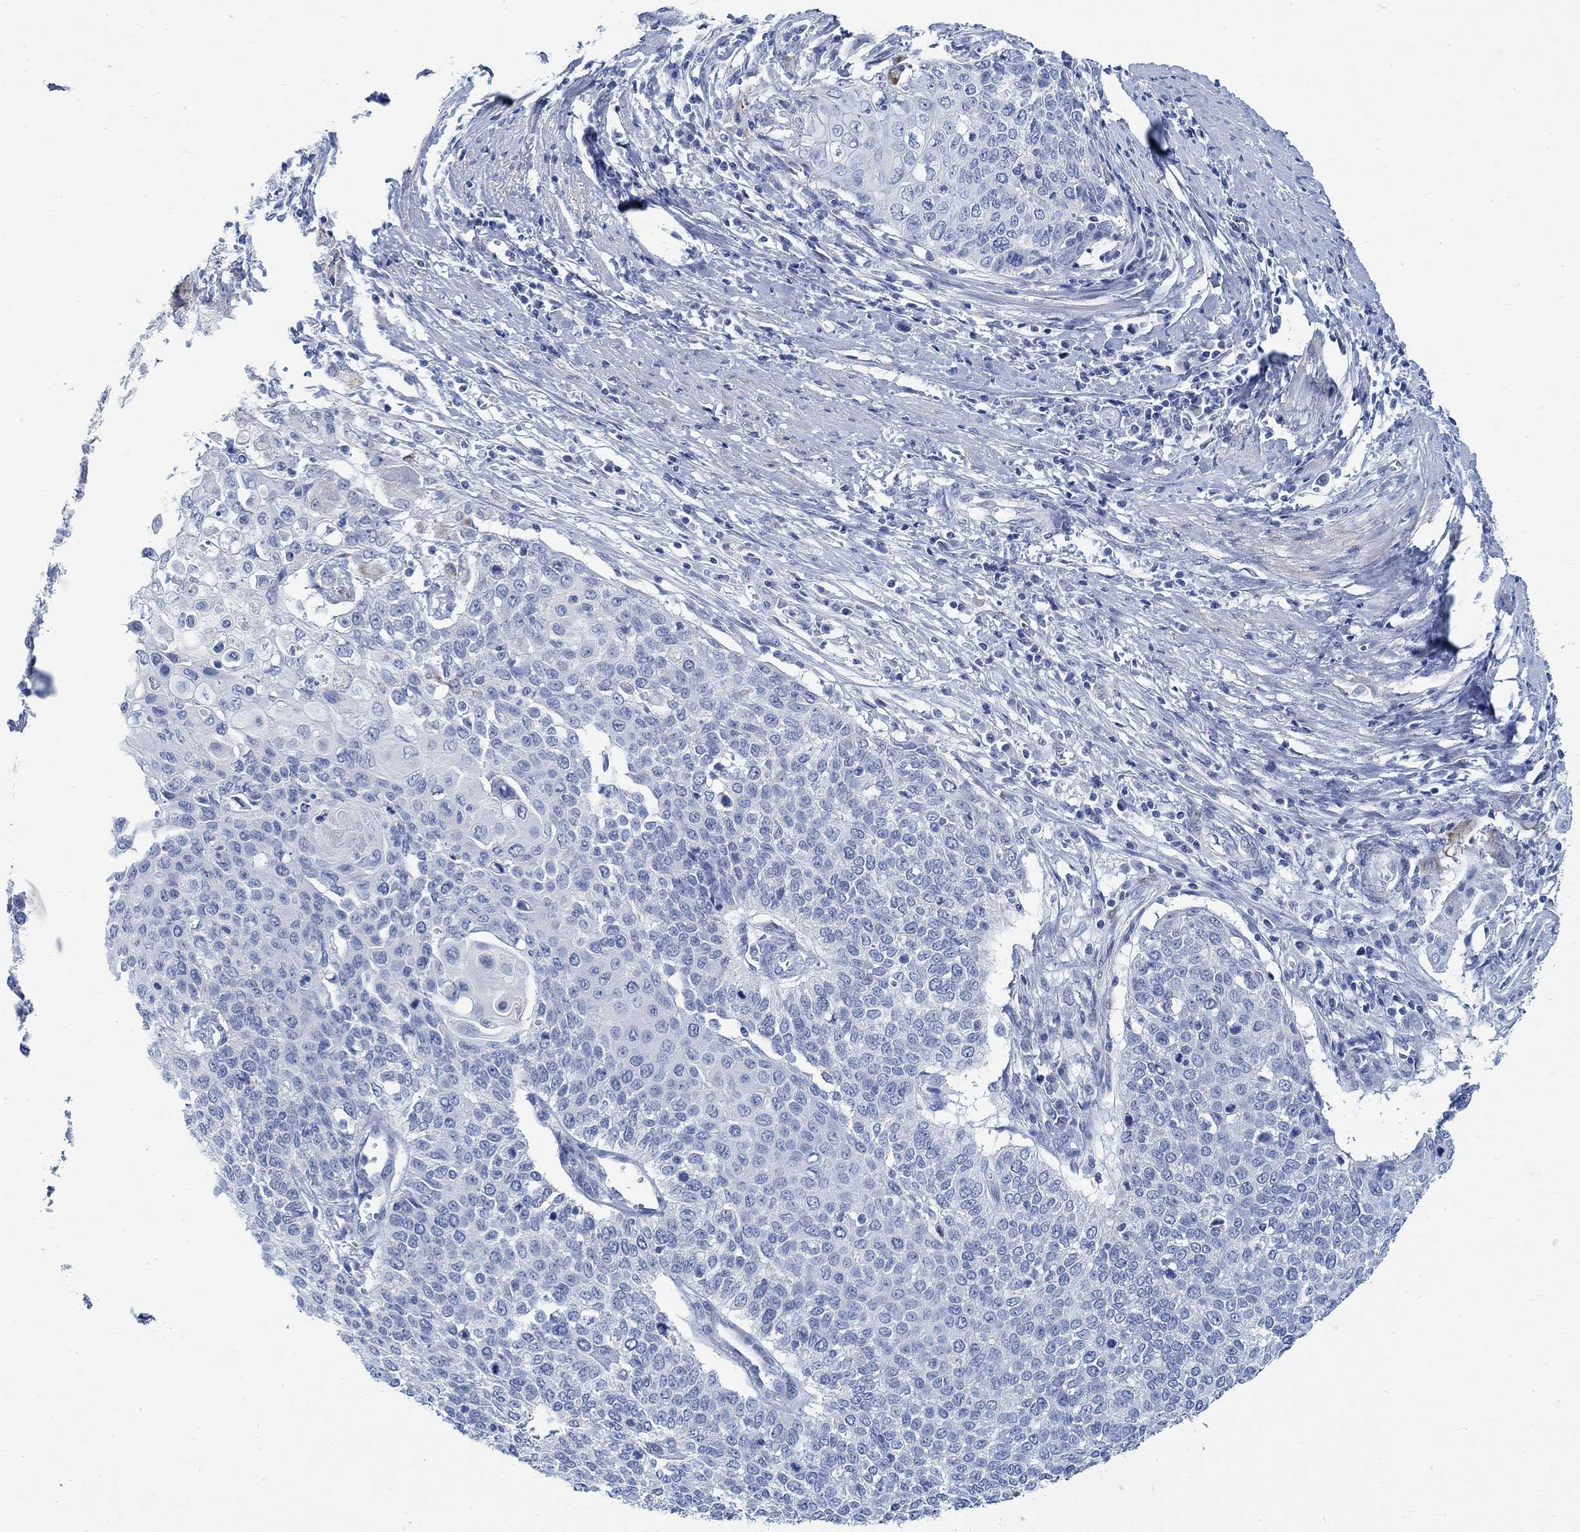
{"staining": {"intensity": "negative", "quantity": "none", "location": "none"}, "tissue": "cervical cancer", "cell_type": "Tumor cells", "image_type": "cancer", "snomed": [{"axis": "morphology", "description": "Squamous cell carcinoma, NOS"}, {"axis": "topography", "description": "Cervix"}], "caption": "Photomicrograph shows no protein positivity in tumor cells of cervical cancer tissue.", "gene": "RBM20", "patient": {"sex": "female", "age": 39}}